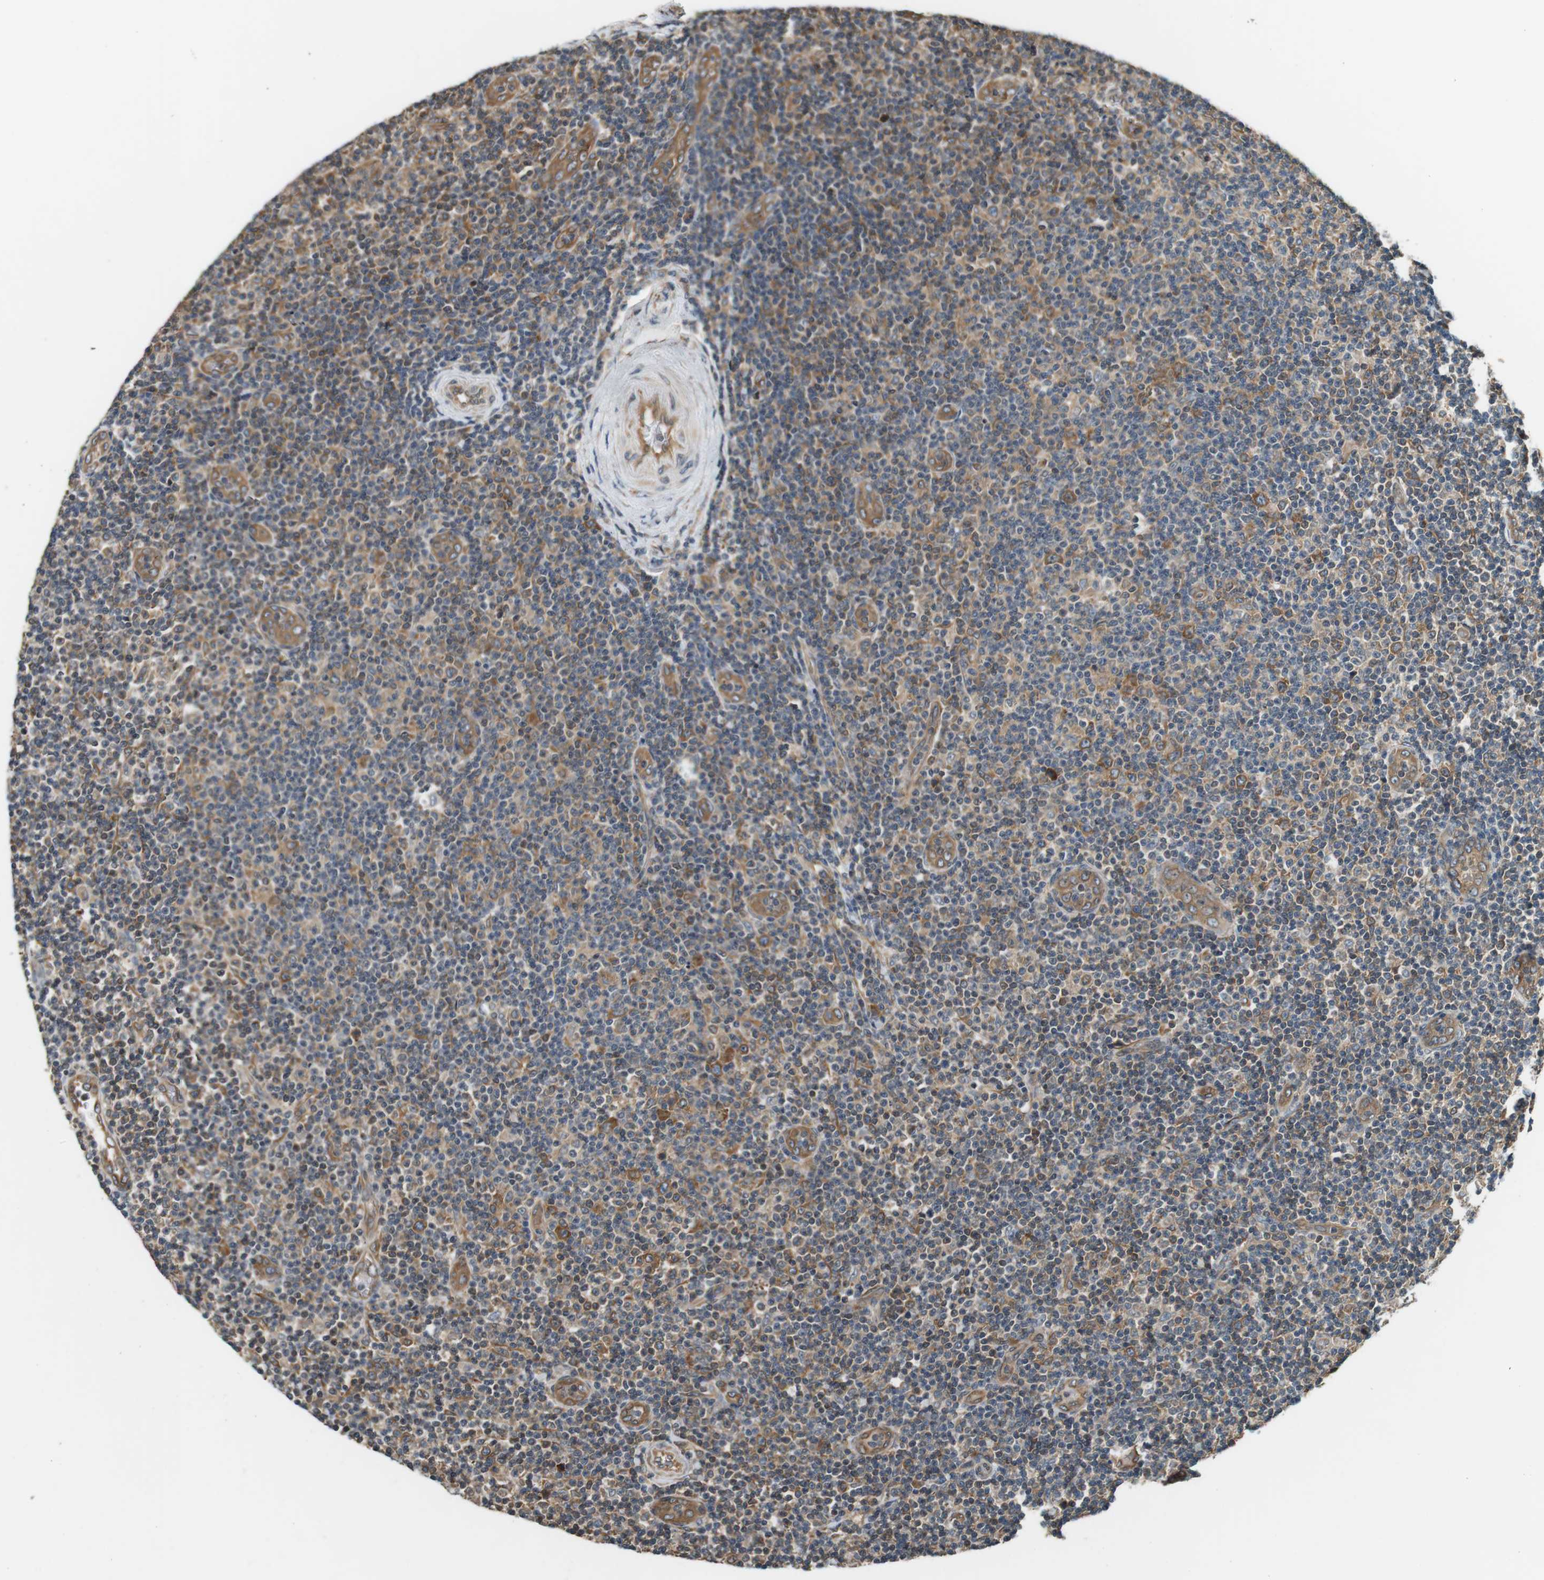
{"staining": {"intensity": "moderate", "quantity": "25%-75%", "location": "cytoplasmic/membranous"}, "tissue": "lymphoma", "cell_type": "Tumor cells", "image_type": "cancer", "snomed": [{"axis": "morphology", "description": "Malignant lymphoma, non-Hodgkin's type, Low grade"}, {"axis": "topography", "description": "Lymph node"}], "caption": "The immunohistochemical stain labels moderate cytoplasmic/membranous expression in tumor cells of lymphoma tissue.", "gene": "PA2G4", "patient": {"sex": "male", "age": 83}}